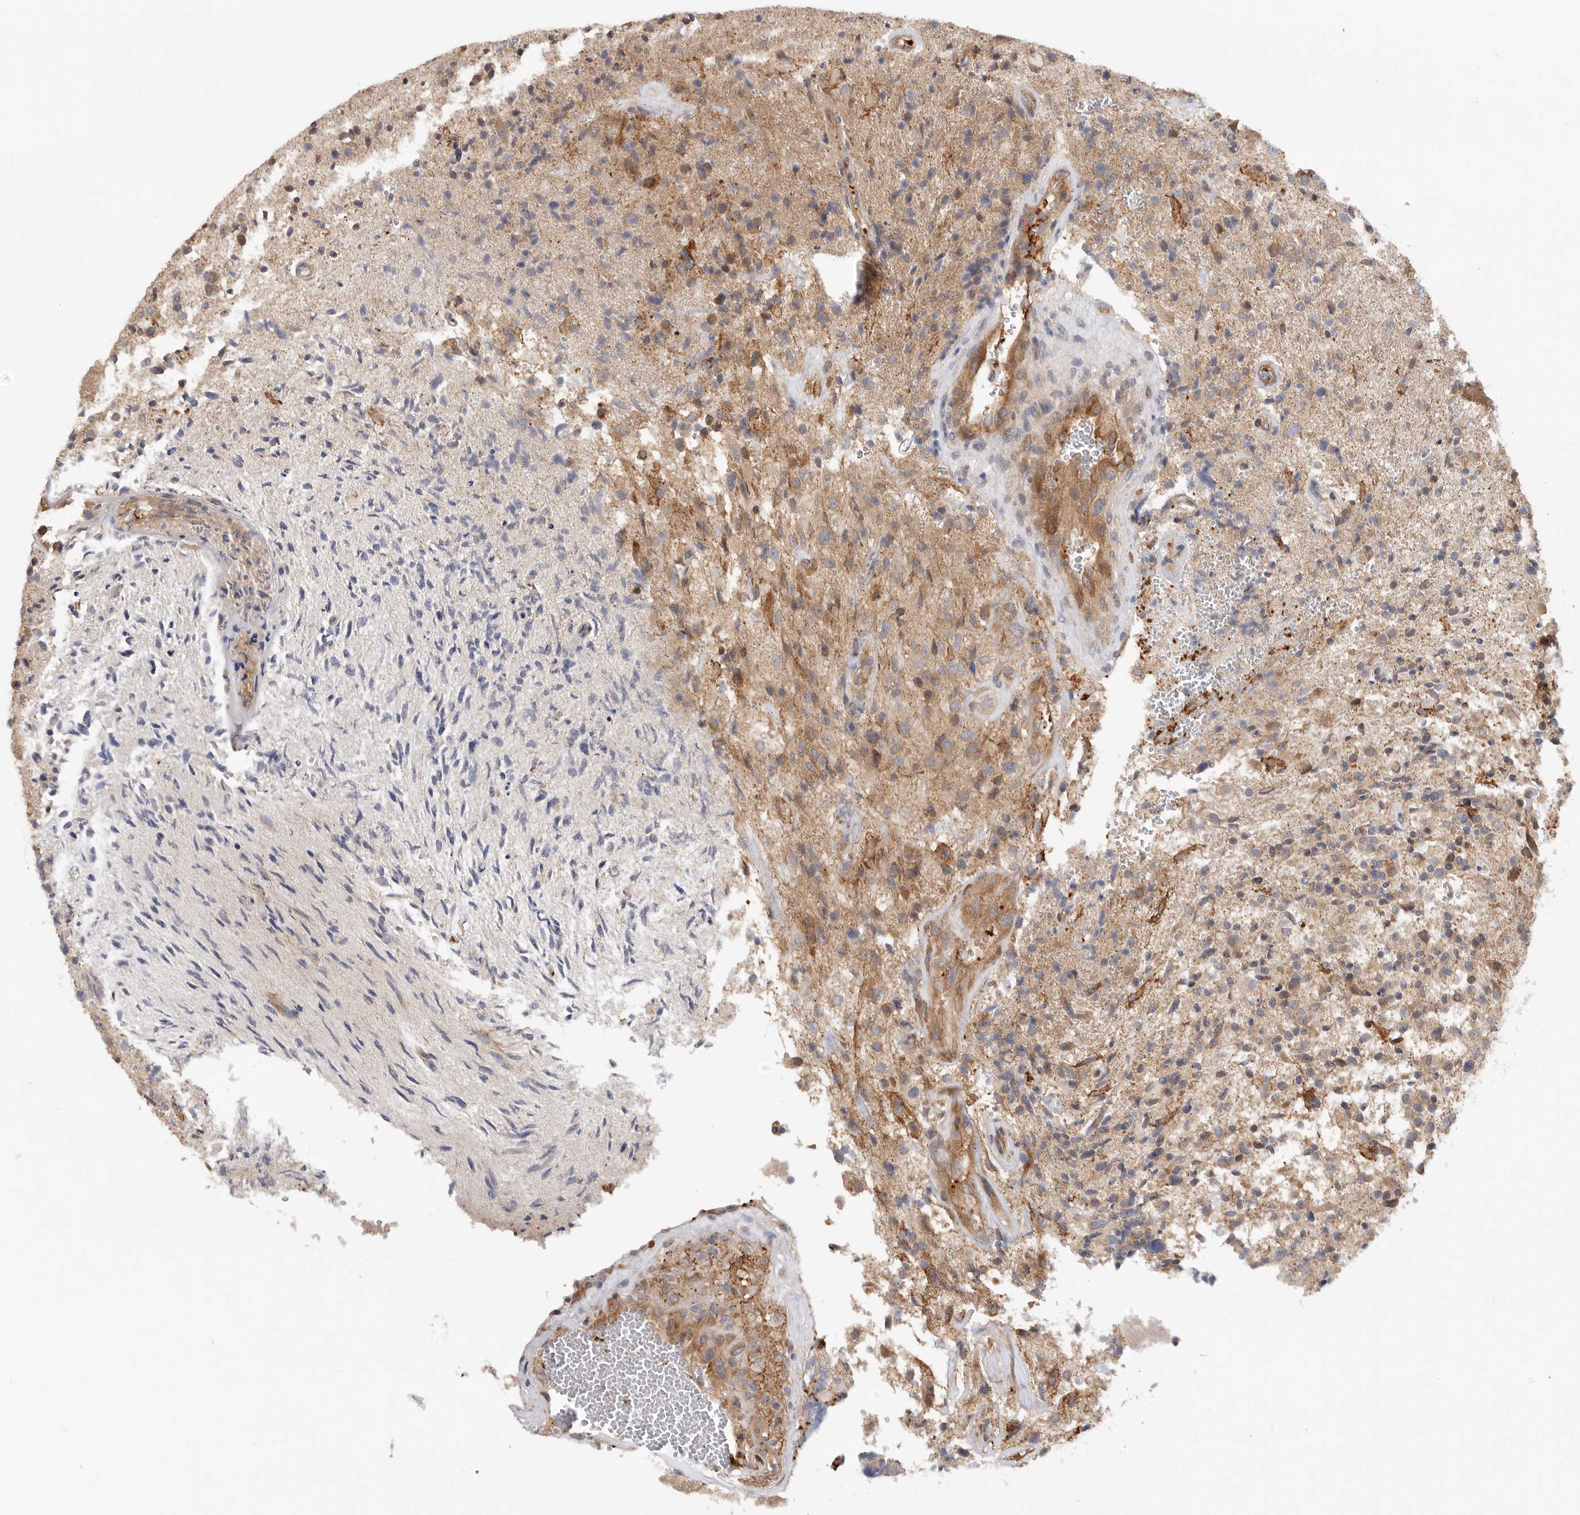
{"staining": {"intensity": "moderate", "quantity": "25%-75%", "location": "cytoplasmic/membranous"}, "tissue": "glioma", "cell_type": "Tumor cells", "image_type": "cancer", "snomed": [{"axis": "morphology", "description": "Glioma, malignant, High grade"}, {"axis": "topography", "description": "Brain"}], "caption": "Immunohistochemistry (IHC) micrograph of neoplastic tissue: human malignant glioma (high-grade) stained using IHC exhibits medium levels of moderate protein expression localized specifically in the cytoplasmic/membranous of tumor cells, appearing as a cytoplasmic/membranous brown color.", "gene": "CDC42BPB", "patient": {"sex": "male", "age": 72}}